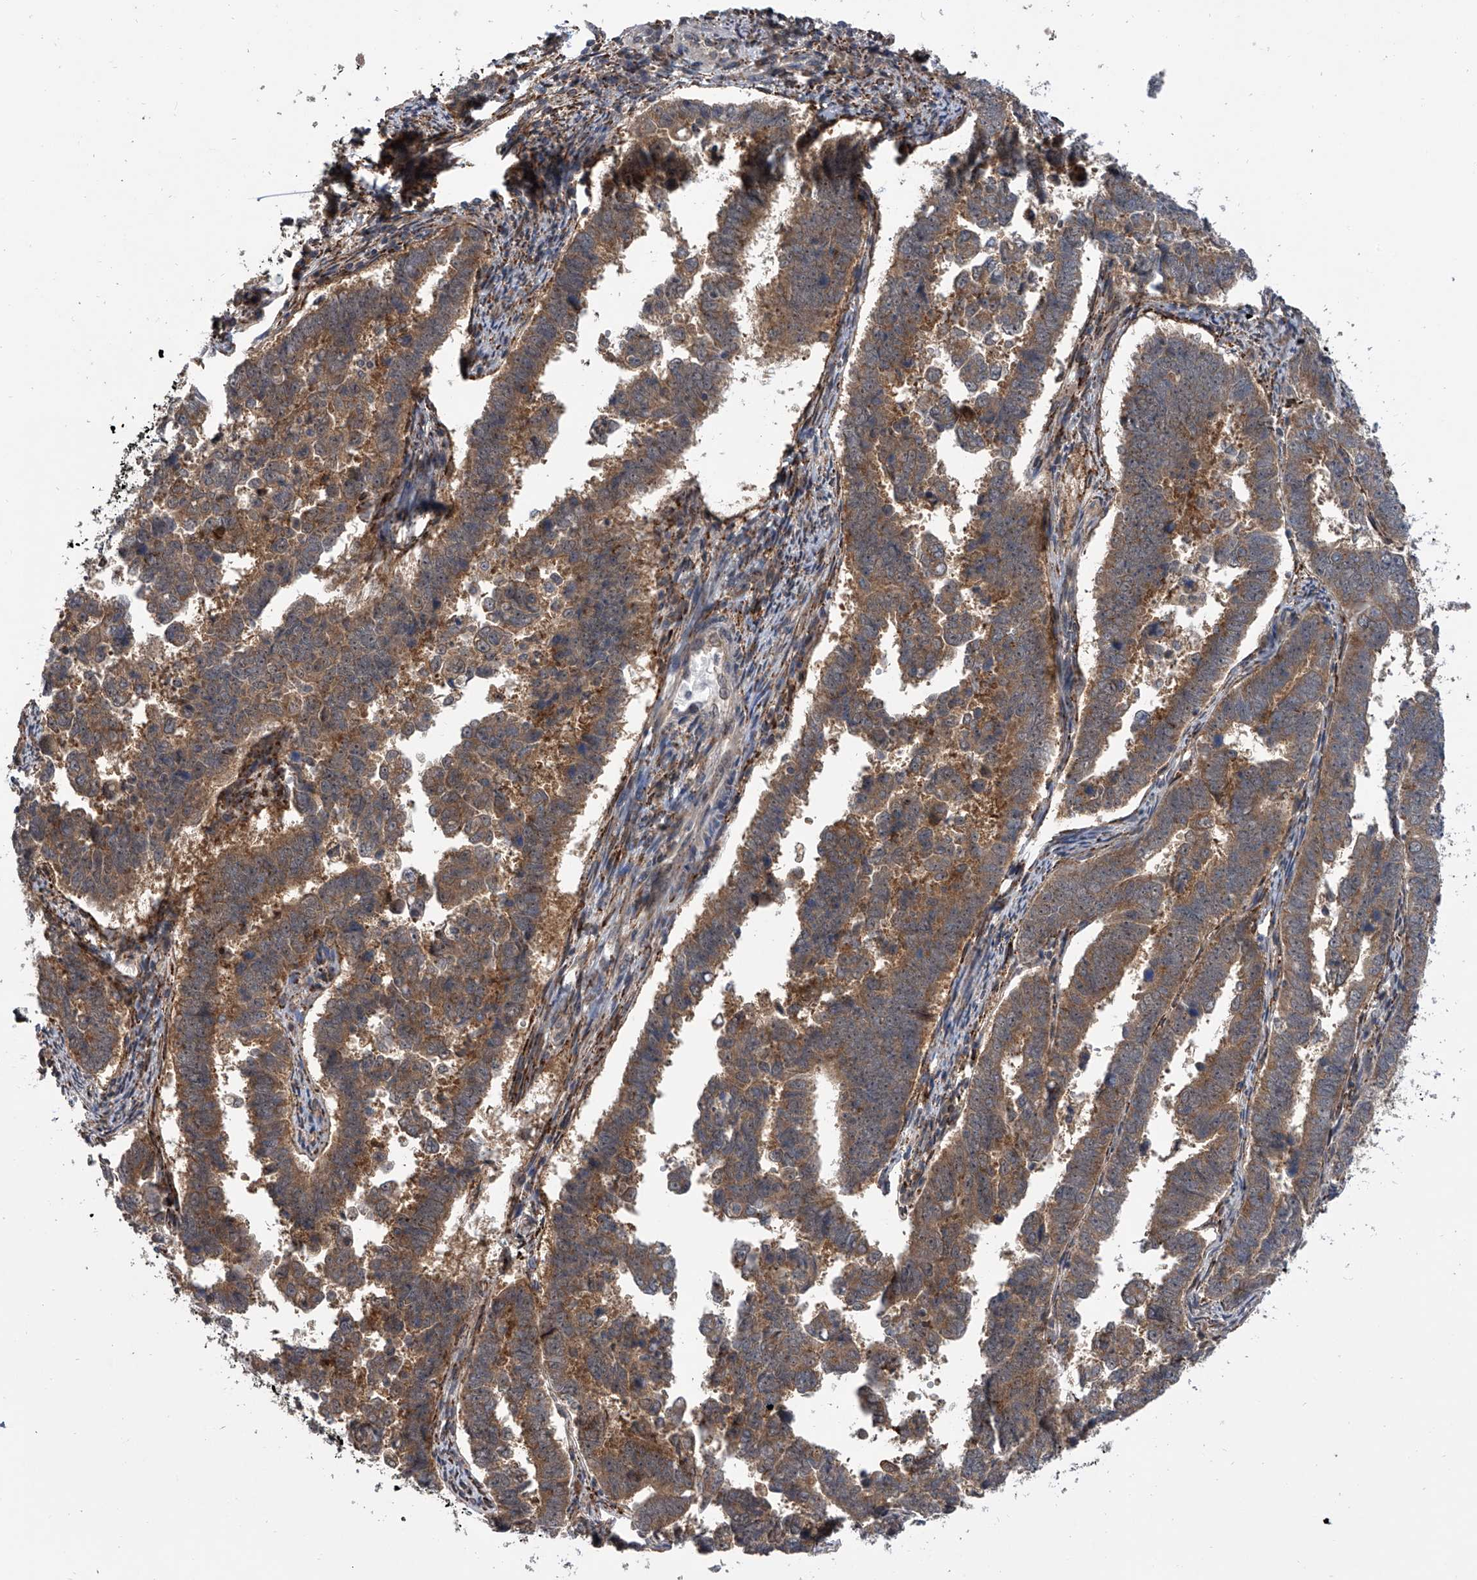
{"staining": {"intensity": "moderate", "quantity": ">75%", "location": "cytoplasmic/membranous"}, "tissue": "endometrial cancer", "cell_type": "Tumor cells", "image_type": "cancer", "snomed": [{"axis": "morphology", "description": "Adenocarcinoma, NOS"}, {"axis": "topography", "description": "Endometrium"}], "caption": "Moderate cytoplasmic/membranous protein positivity is present in about >75% of tumor cells in endometrial cancer.", "gene": "GEMIN8", "patient": {"sex": "female", "age": 75}}